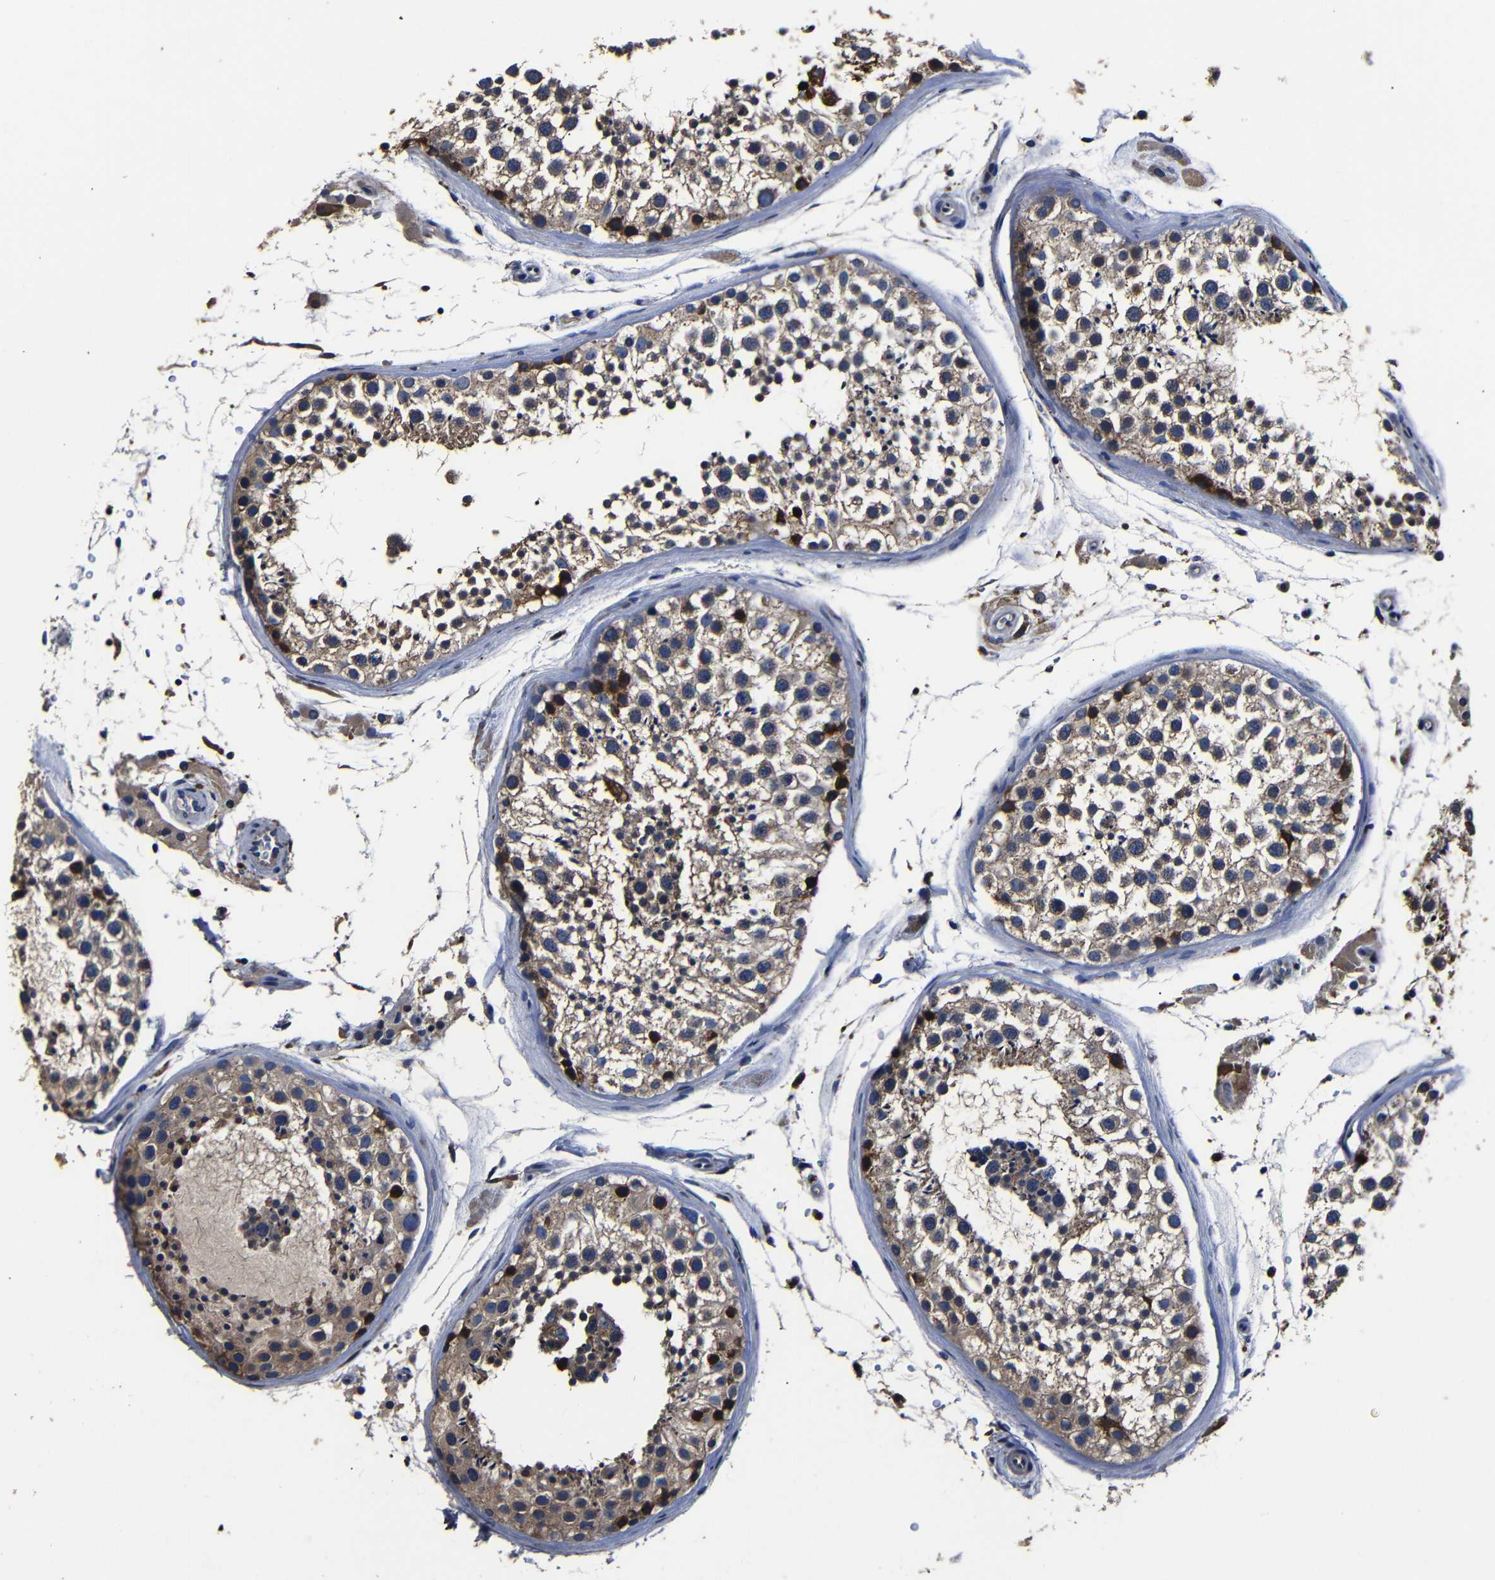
{"staining": {"intensity": "moderate", "quantity": ">75%", "location": "cytoplasmic/membranous"}, "tissue": "testis", "cell_type": "Cells in seminiferous ducts", "image_type": "normal", "snomed": [{"axis": "morphology", "description": "Normal tissue, NOS"}, {"axis": "topography", "description": "Testis"}], "caption": "A brown stain labels moderate cytoplasmic/membranous expression of a protein in cells in seminiferous ducts of normal testis. (DAB (3,3'-diaminobenzidine) IHC, brown staining for protein, blue staining for nuclei).", "gene": "SCN9A", "patient": {"sex": "male", "age": 46}}